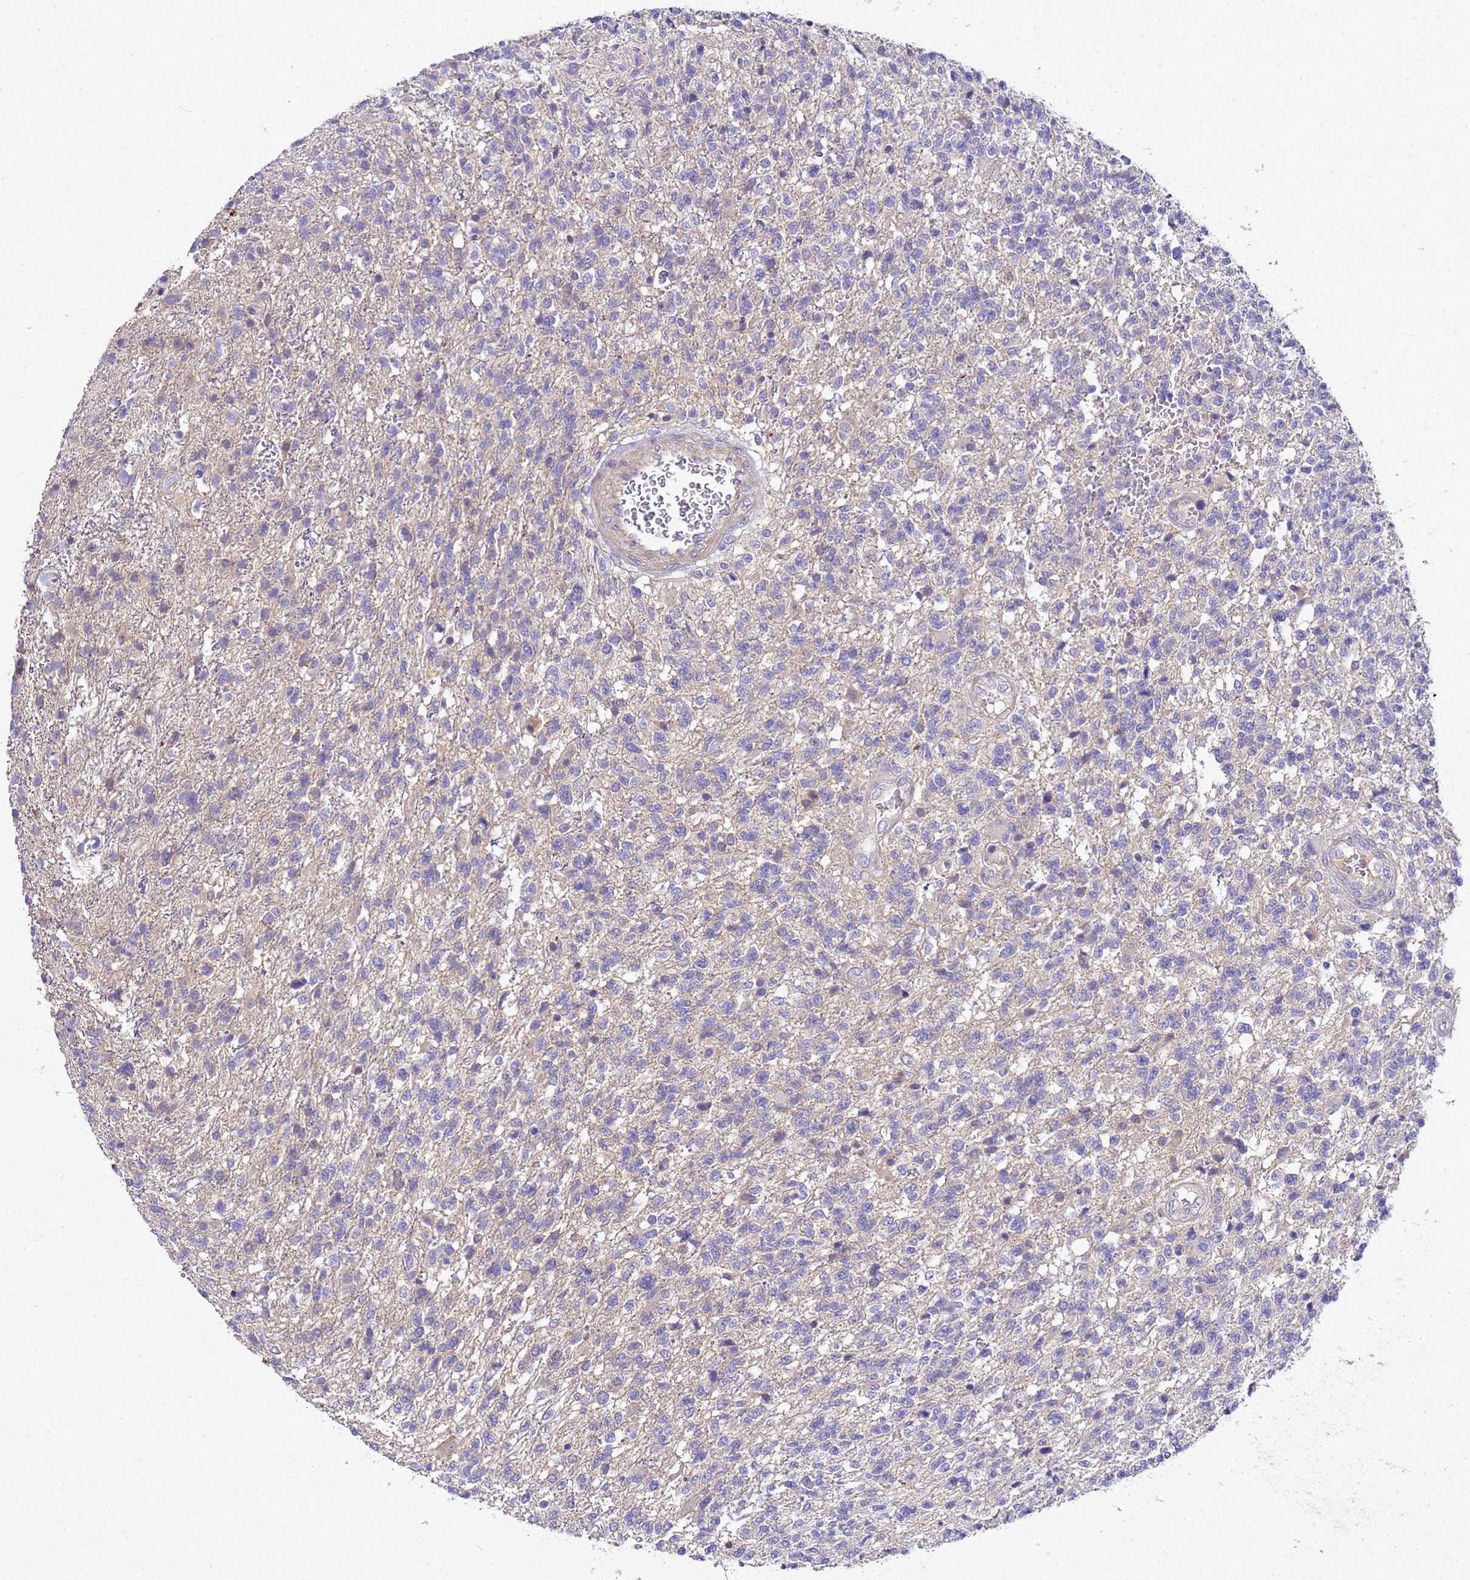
{"staining": {"intensity": "negative", "quantity": "none", "location": "none"}, "tissue": "glioma", "cell_type": "Tumor cells", "image_type": "cancer", "snomed": [{"axis": "morphology", "description": "Glioma, malignant, High grade"}, {"axis": "topography", "description": "Brain"}], "caption": "Immunohistochemistry (IHC) of human glioma exhibits no expression in tumor cells.", "gene": "TBCD", "patient": {"sex": "male", "age": 56}}